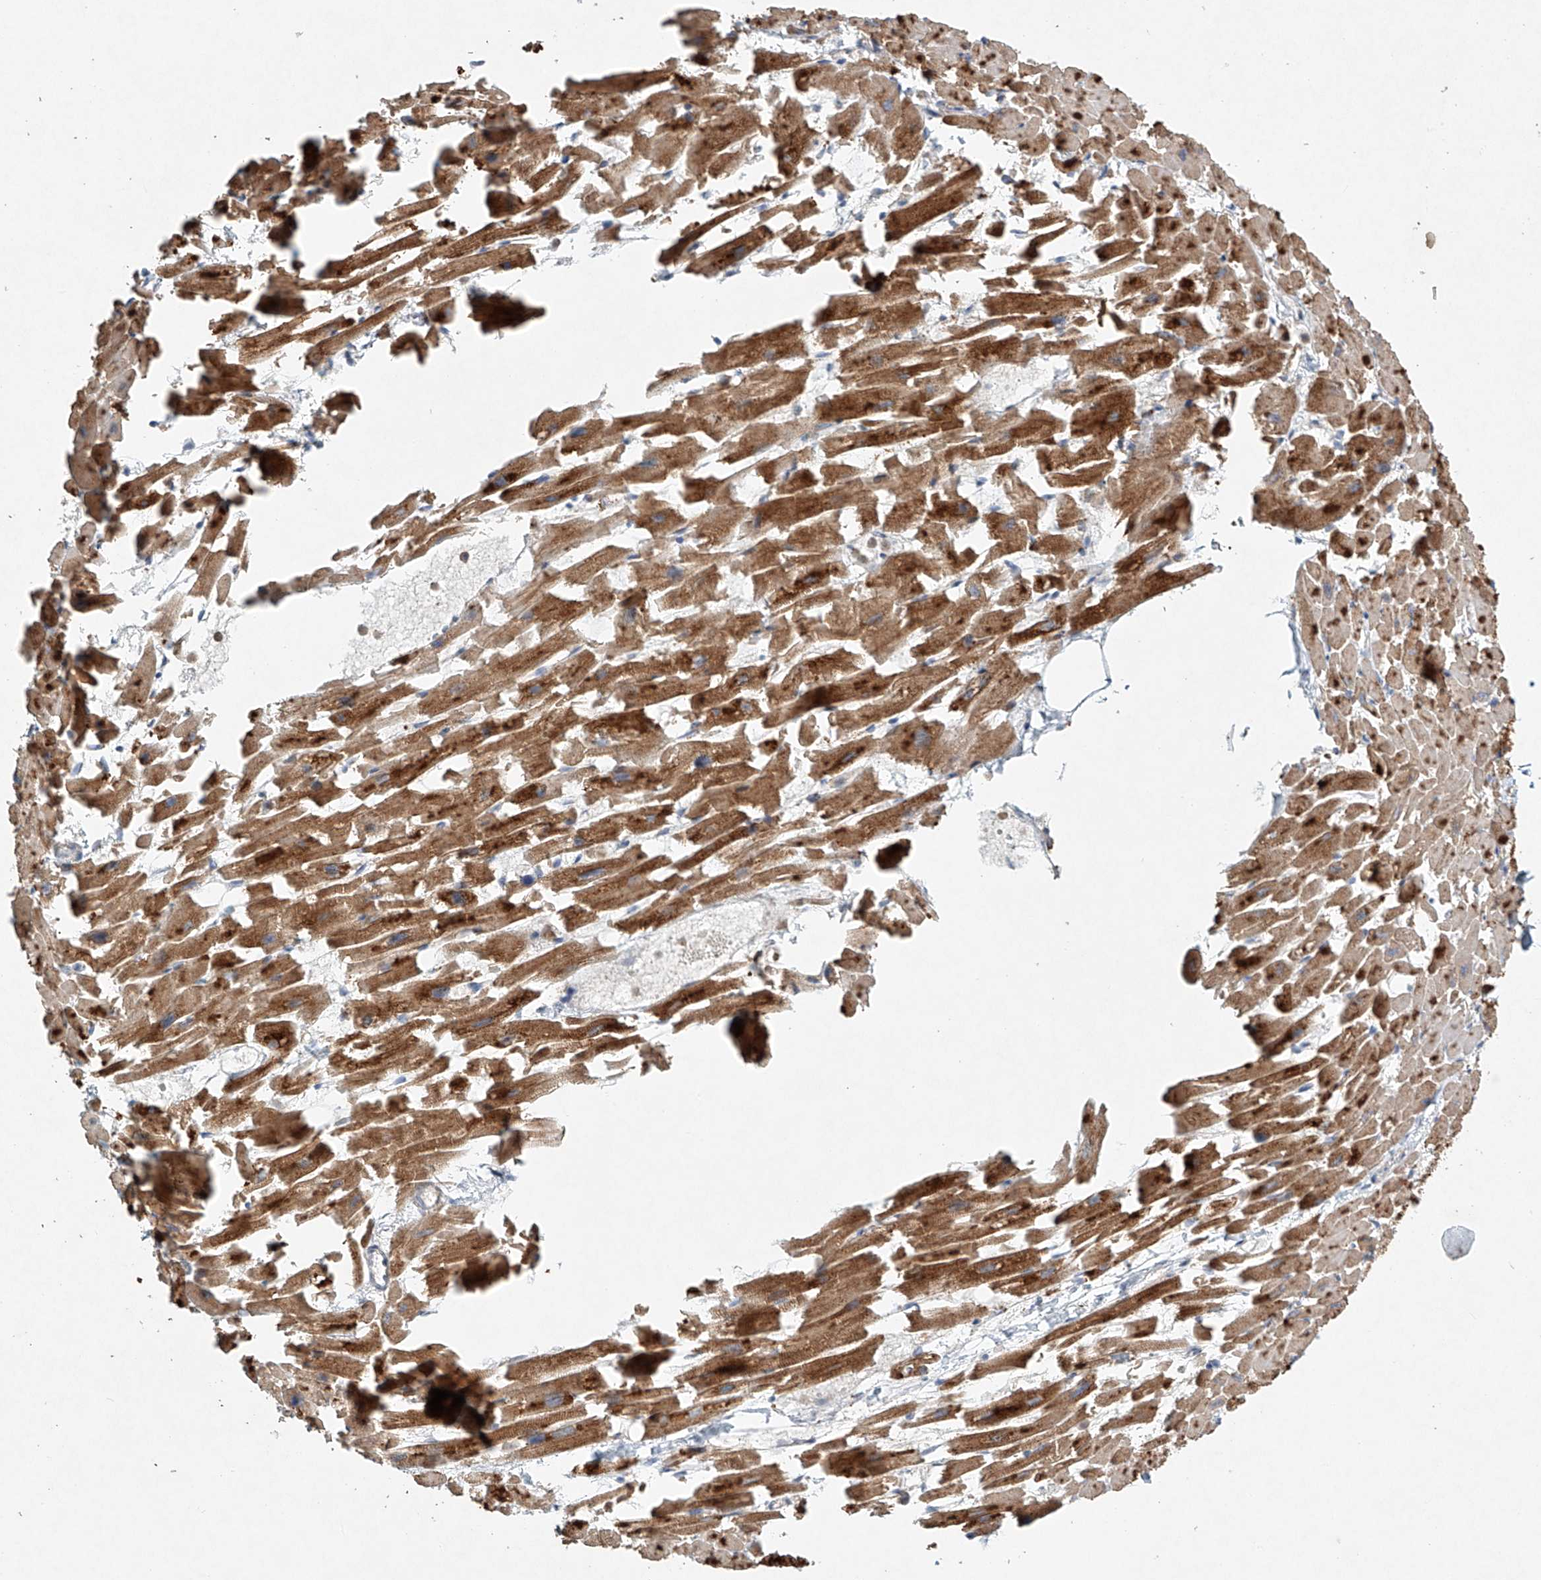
{"staining": {"intensity": "strong", "quantity": ">75%", "location": "cytoplasmic/membranous"}, "tissue": "heart muscle", "cell_type": "Cardiomyocytes", "image_type": "normal", "snomed": [{"axis": "morphology", "description": "Normal tissue, NOS"}, {"axis": "topography", "description": "Heart"}], "caption": "Immunohistochemistry image of normal heart muscle: heart muscle stained using immunohistochemistry (IHC) exhibits high levels of strong protein expression localized specifically in the cytoplasmic/membranous of cardiomyocytes, appearing as a cytoplasmic/membranous brown color.", "gene": "DCAF11", "patient": {"sex": "female", "age": 64}}